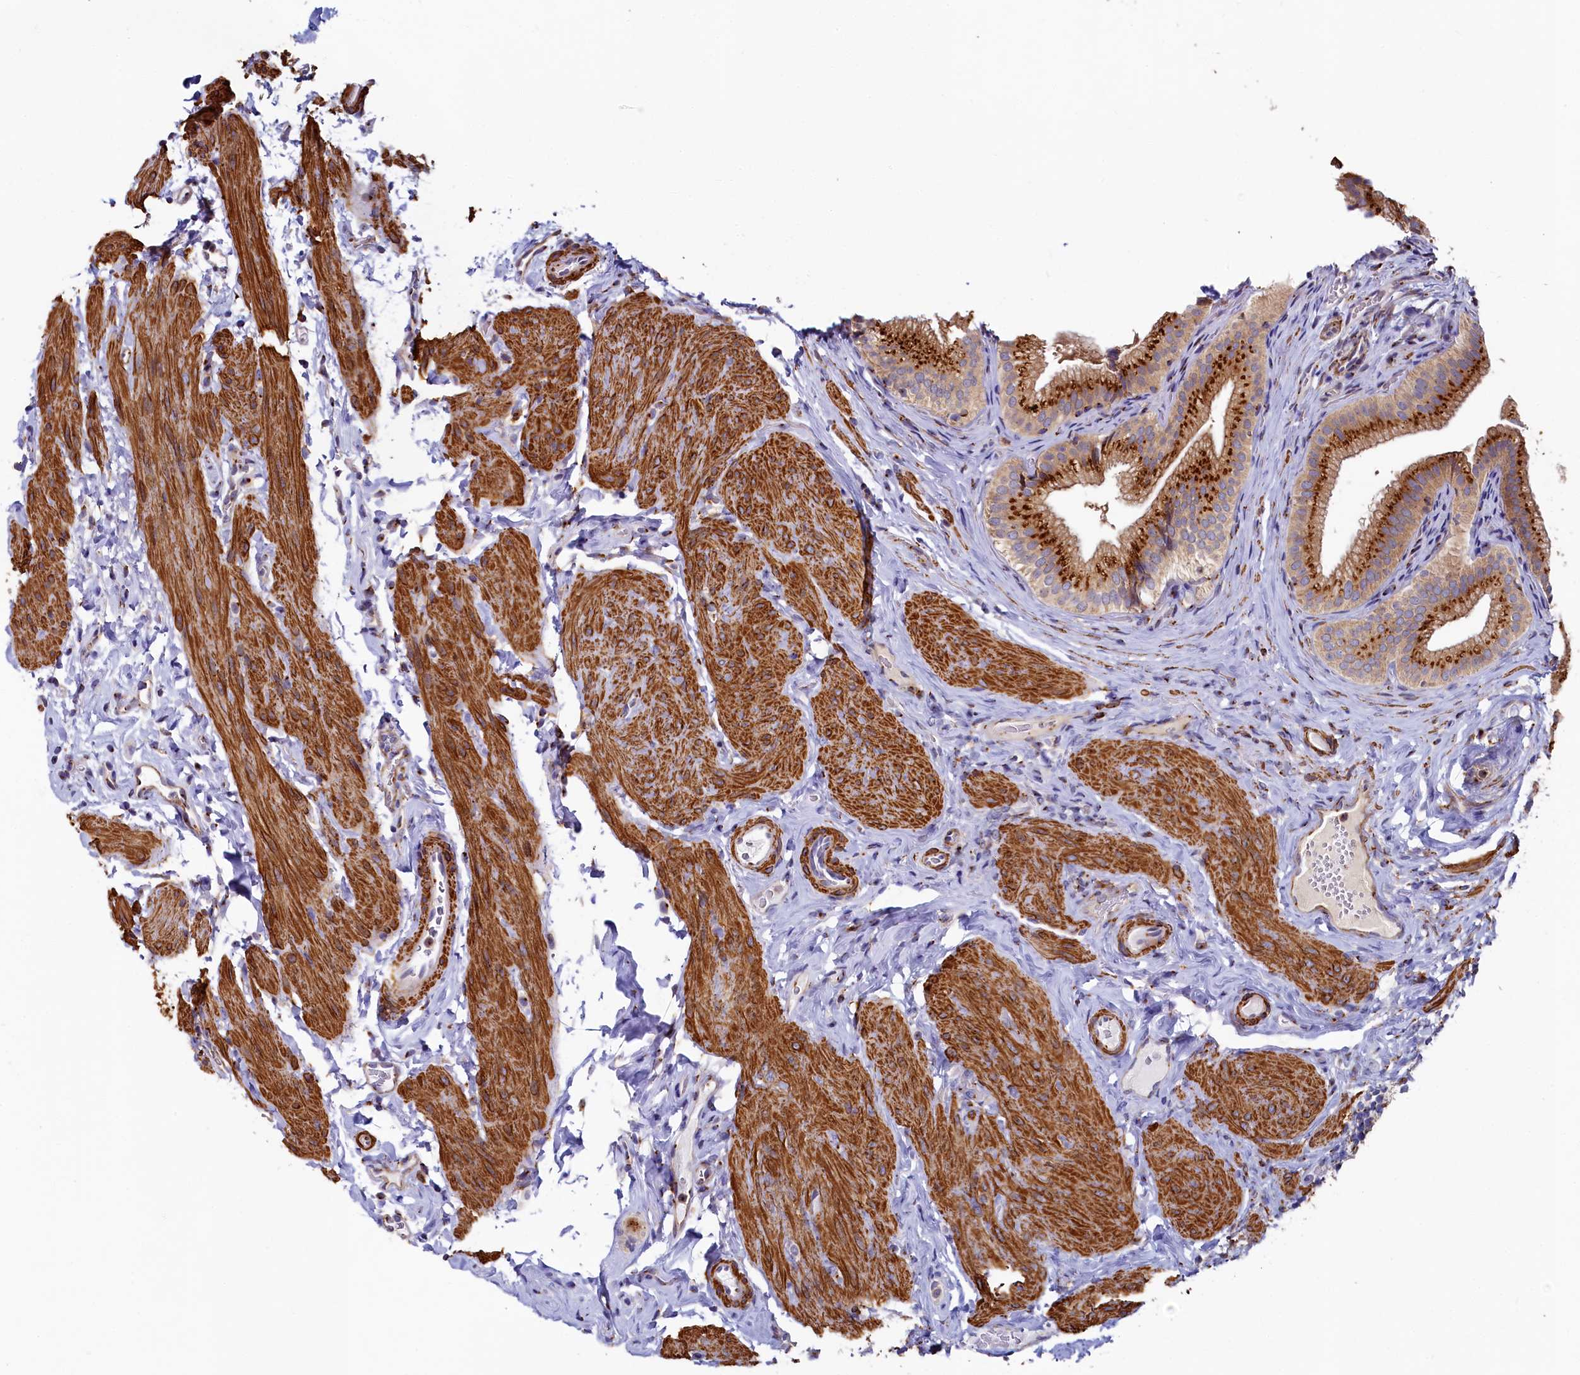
{"staining": {"intensity": "strong", "quantity": ">75%", "location": "cytoplasmic/membranous"}, "tissue": "gallbladder", "cell_type": "Glandular cells", "image_type": "normal", "snomed": [{"axis": "morphology", "description": "Normal tissue, NOS"}, {"axis": "topography", "description": "Gallbladder"}], "caption": "IHC (DAB) staining of normal gallbladder demonstrates strong cytoplasmic/membranous protein staining in approximately >75% of glandular cells.", "gene": "BET1L", "patient": {"sex": "female", "age": 30}}